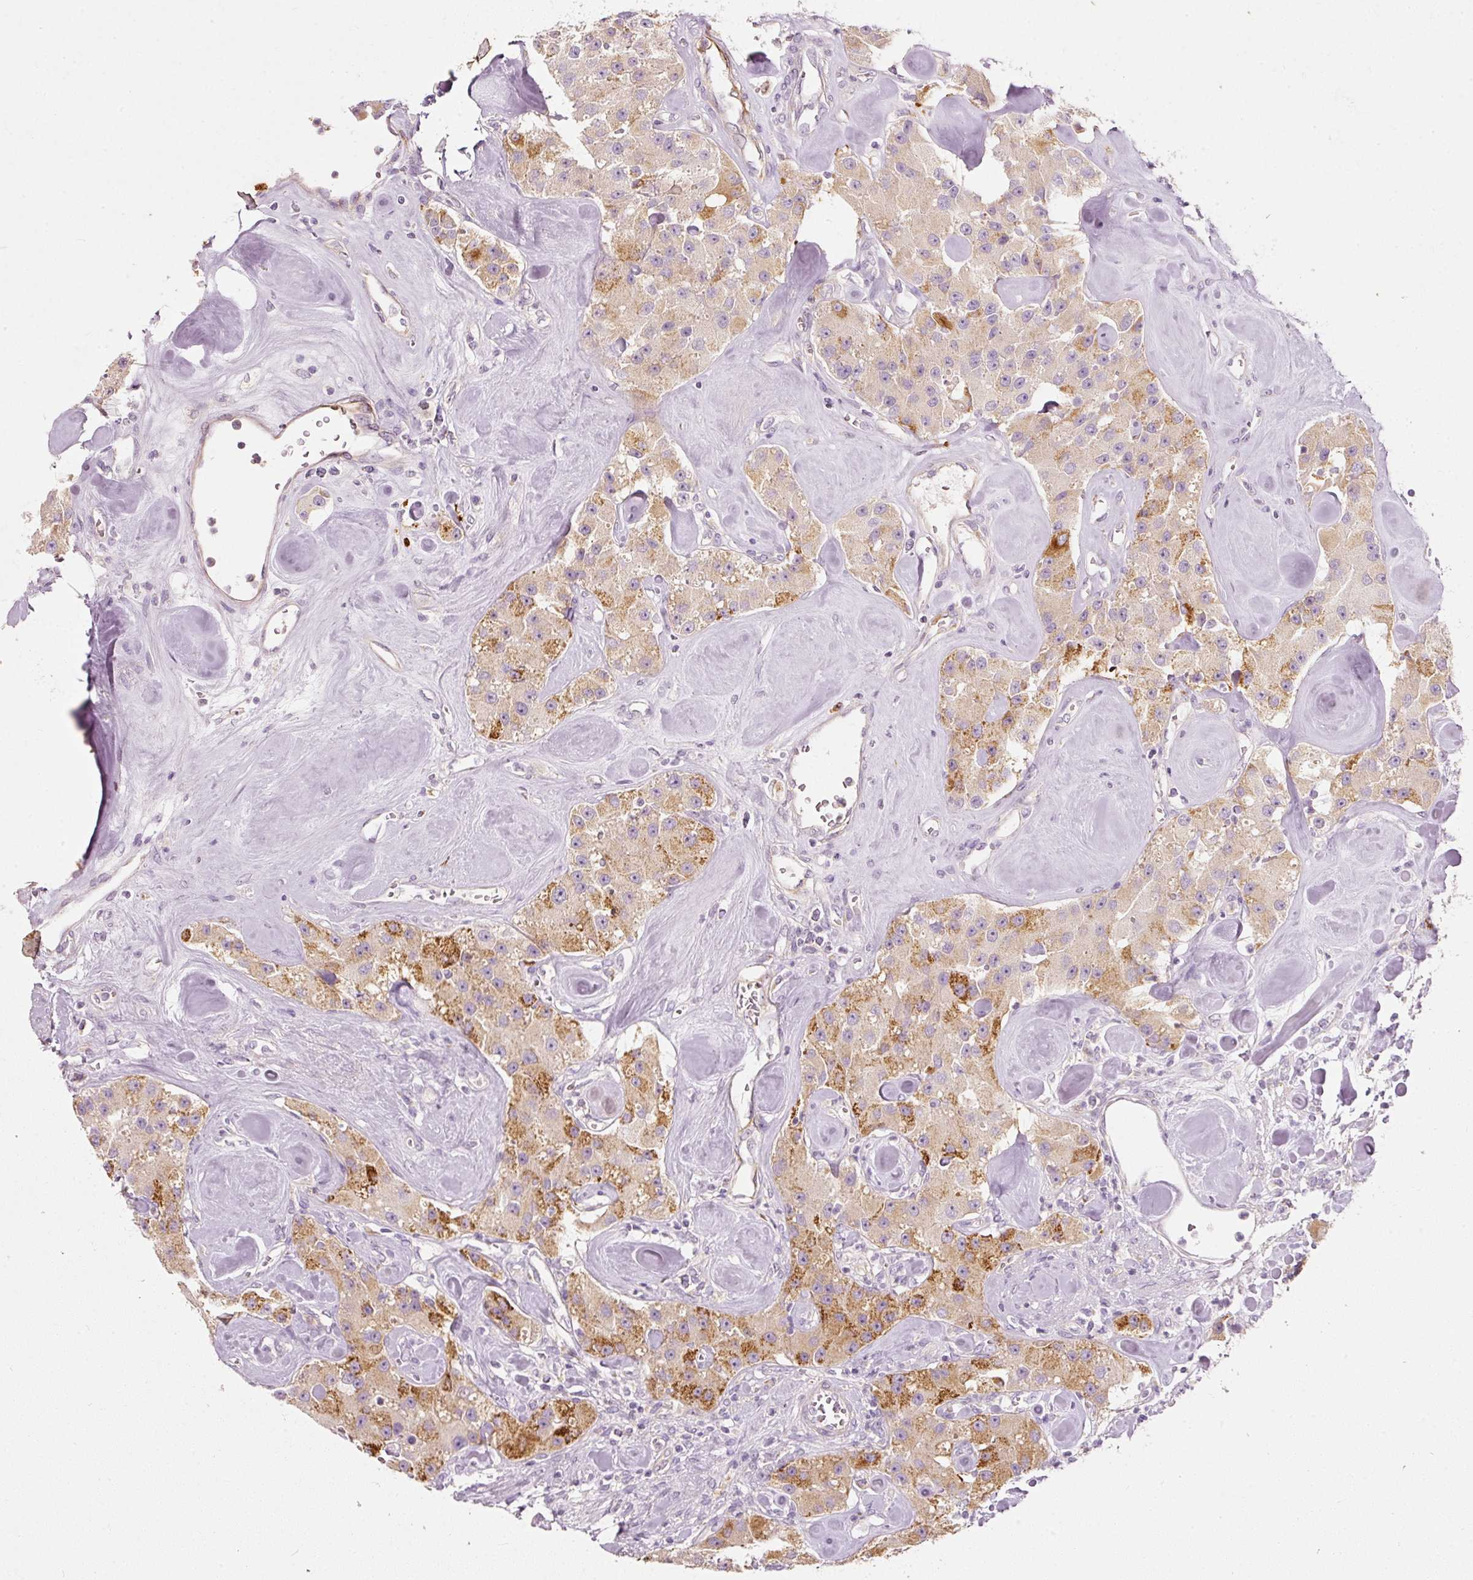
{"staining": {"intensity": "strong", "quantity": "25%-75%", "location": "cytoplasmic/membranous"}, "tissue": "carcinoid", "cell_type": "Tumor cells", "image_type": "cancer", "snomed": [{"axis": "morphology", "description": "Carcinoid, malignant, NOS"}, {"axis": "topography", "description": "Pancreas"}], "caption": "Immunohistochemical staining of carcinoid (malignant) exhibits strong cytoplasmic/membranous protein staining in about 25%-75% of tumor cells.", "gene": "MTHFD2", "patient": {"sex": "male", "age": 41}}